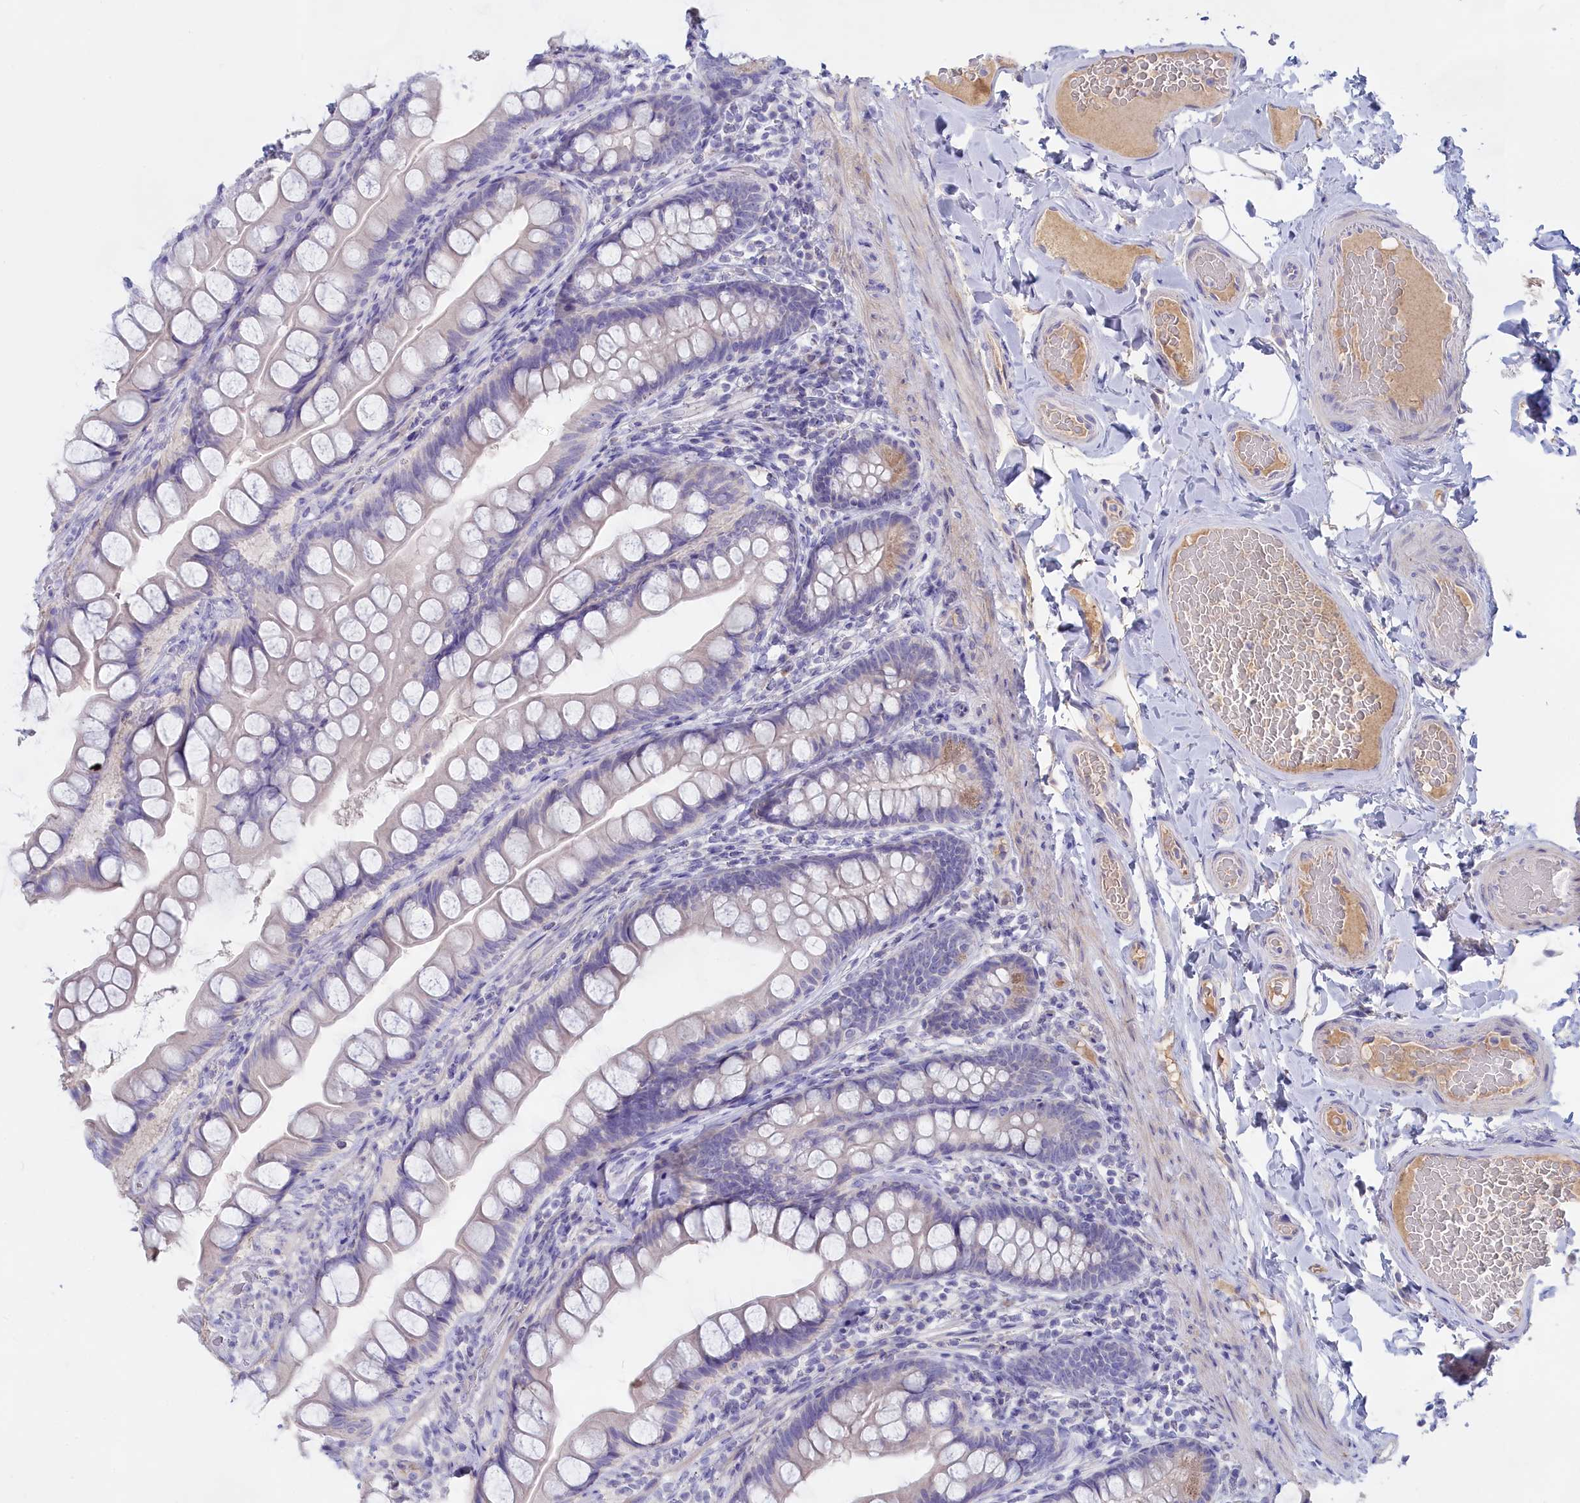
{"staining": {"intensity": "weak", "quantity": "<25%", "location": "cytoplasmic/membranous"}, "tissue": "small intestine", "cell_type": "Glandular cells", "image_type": "normal", "snomed": [{"axis": "morphology", "description": "Normal tissue, NOS"}, {"axis": "topography", "description": "Small intestine"}], "caption": "Micrograph shows no significant protein expression in glandular cells of unremarkable small intestine.", "gene": "ADGRA1", "patient": {"sex": "male", "age": 70}}